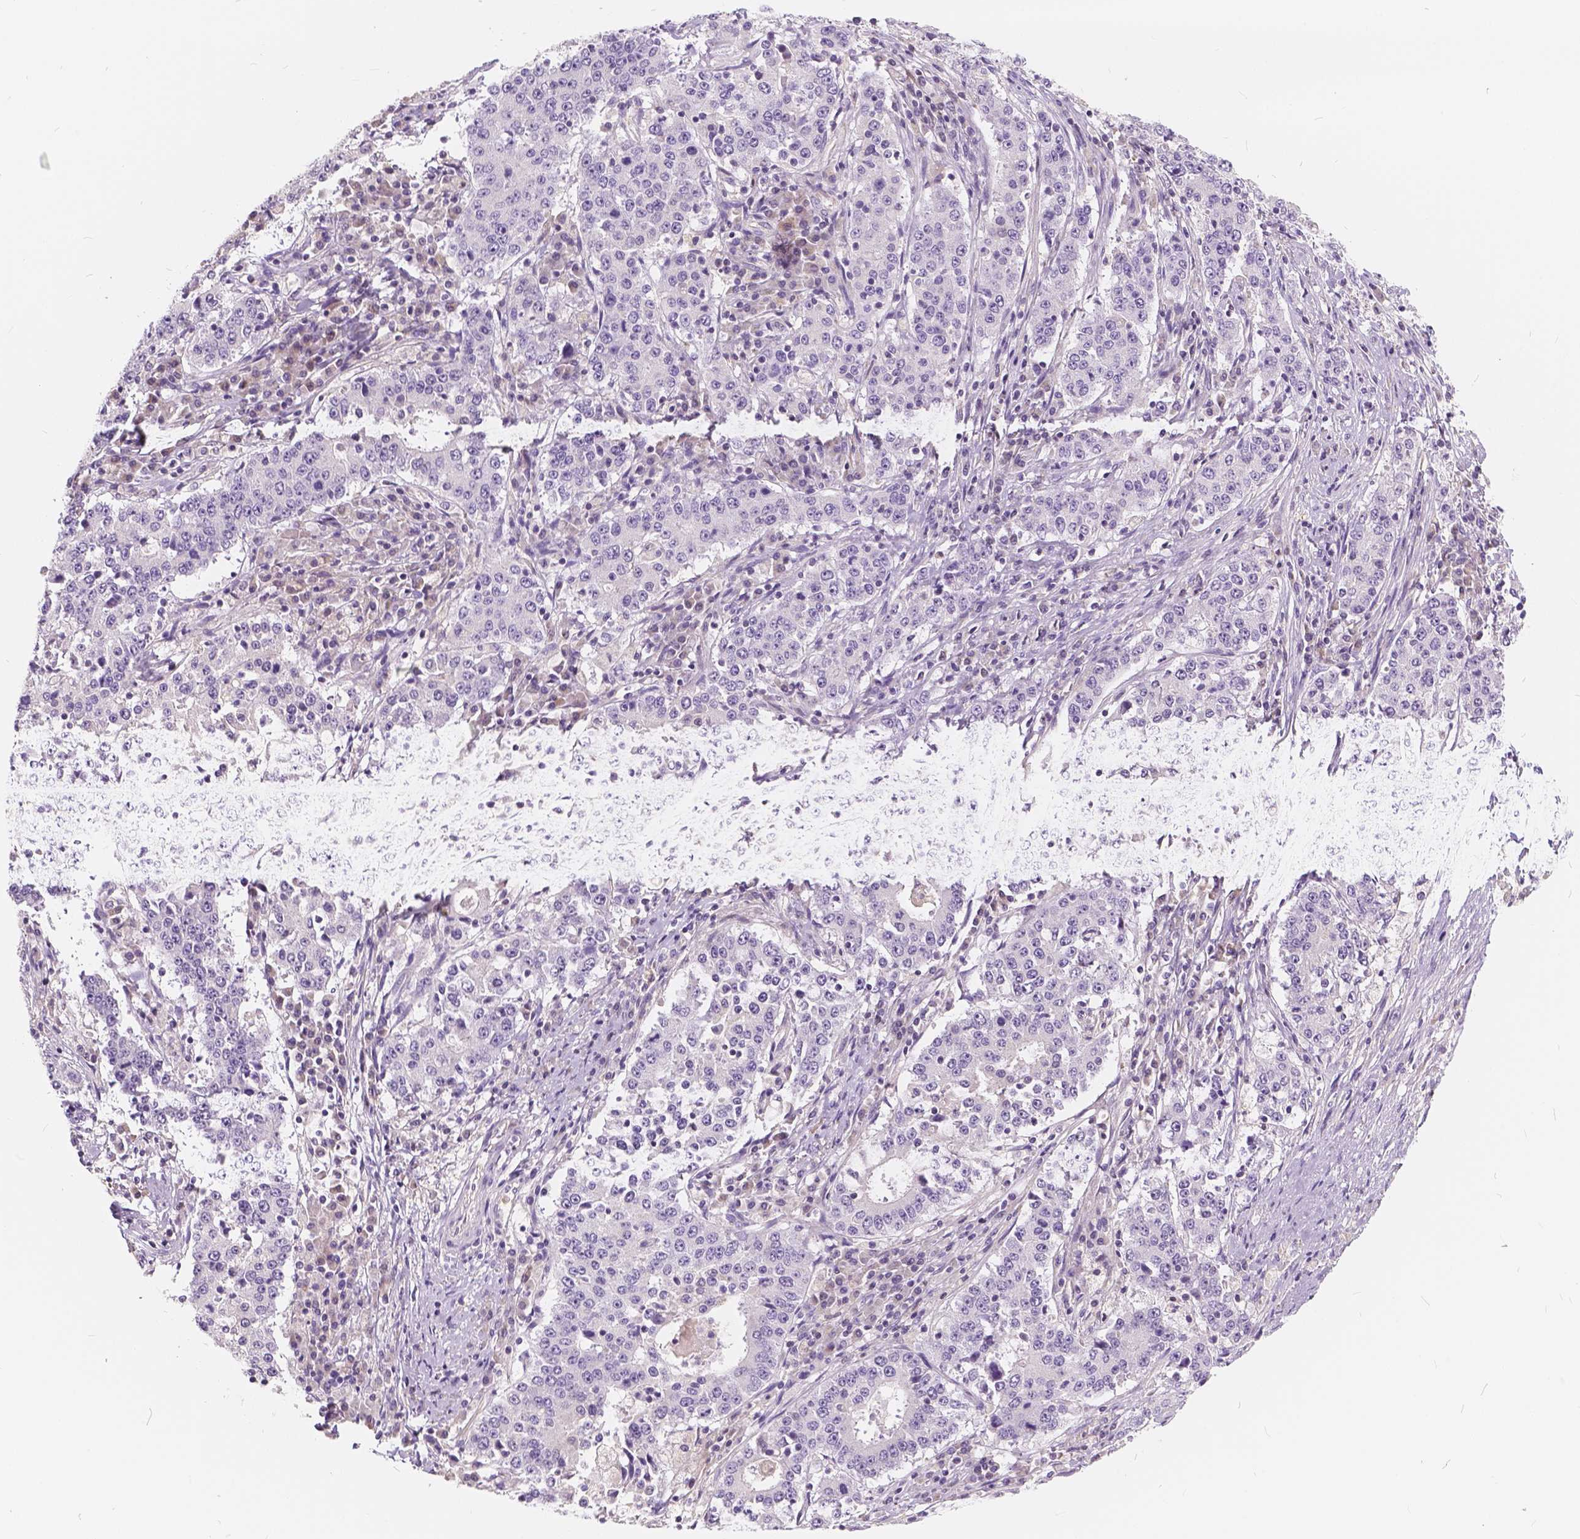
{"staining": {"intensity": "negative", "quantity": "none", "location": "none"}, "tissue": "stomach cancer", "cell_type": "Tumor cells", "image_type": "cancer", "snomed": [{"axis": "morphology", "description": "Adenocarcinoma, NOS"}, {"axis": "topography", "description": "Stomach"}], "caption": "High power microscopy micrograph of an immunohistochemistry image of stomach adenocarcinoma, revealing no significant staining in tumor cells.", "gene": "KIAA0513", "patient": {"sex": "male", "age": 59}}